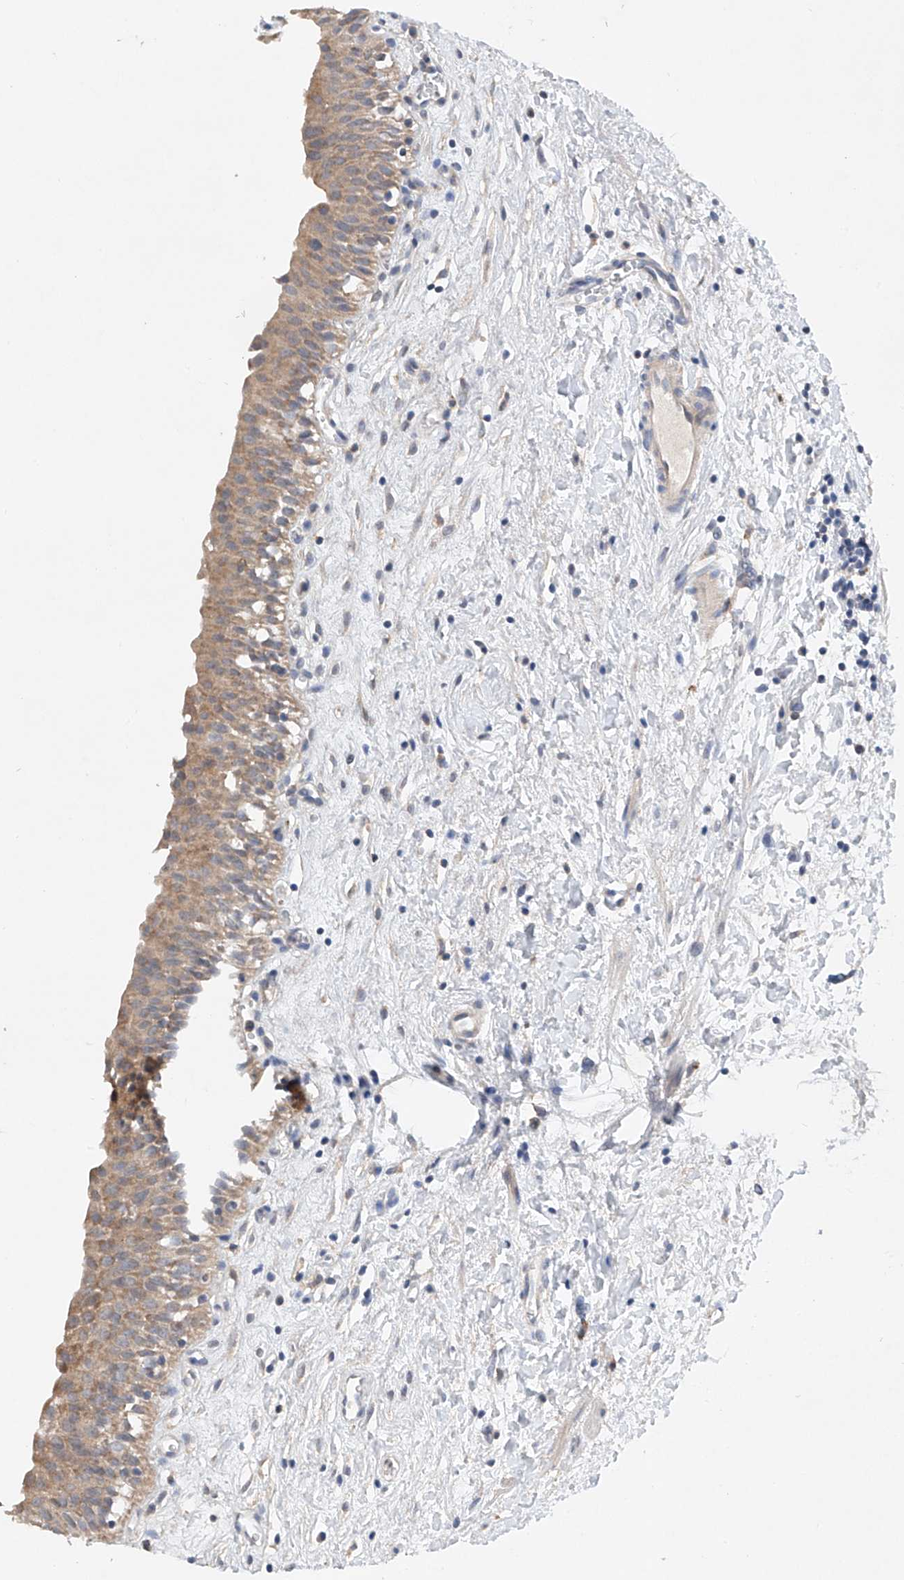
{"staining": {"intensity": "moderate", "quantity": ">75%", "location": "cytoplasmic/membranous"}, "tissue": "urinary bladder", "cell_type": "Urothelial cells", "image_type": "normal", "snomed": [{"axis": "morphology", "description": "Normal tissue, NOS"}, {"axis": "topography", "description": "Urinary bladder"}], "caption": "Approximately >75% of urothelial cells in unremarkable human urinary bladder show moderate cytoplasmic/membranous protein expression as visualized by brown immunohistochemical staining.", "gene": "GPC4", "patient": {"sex": "male", "age": 51}}